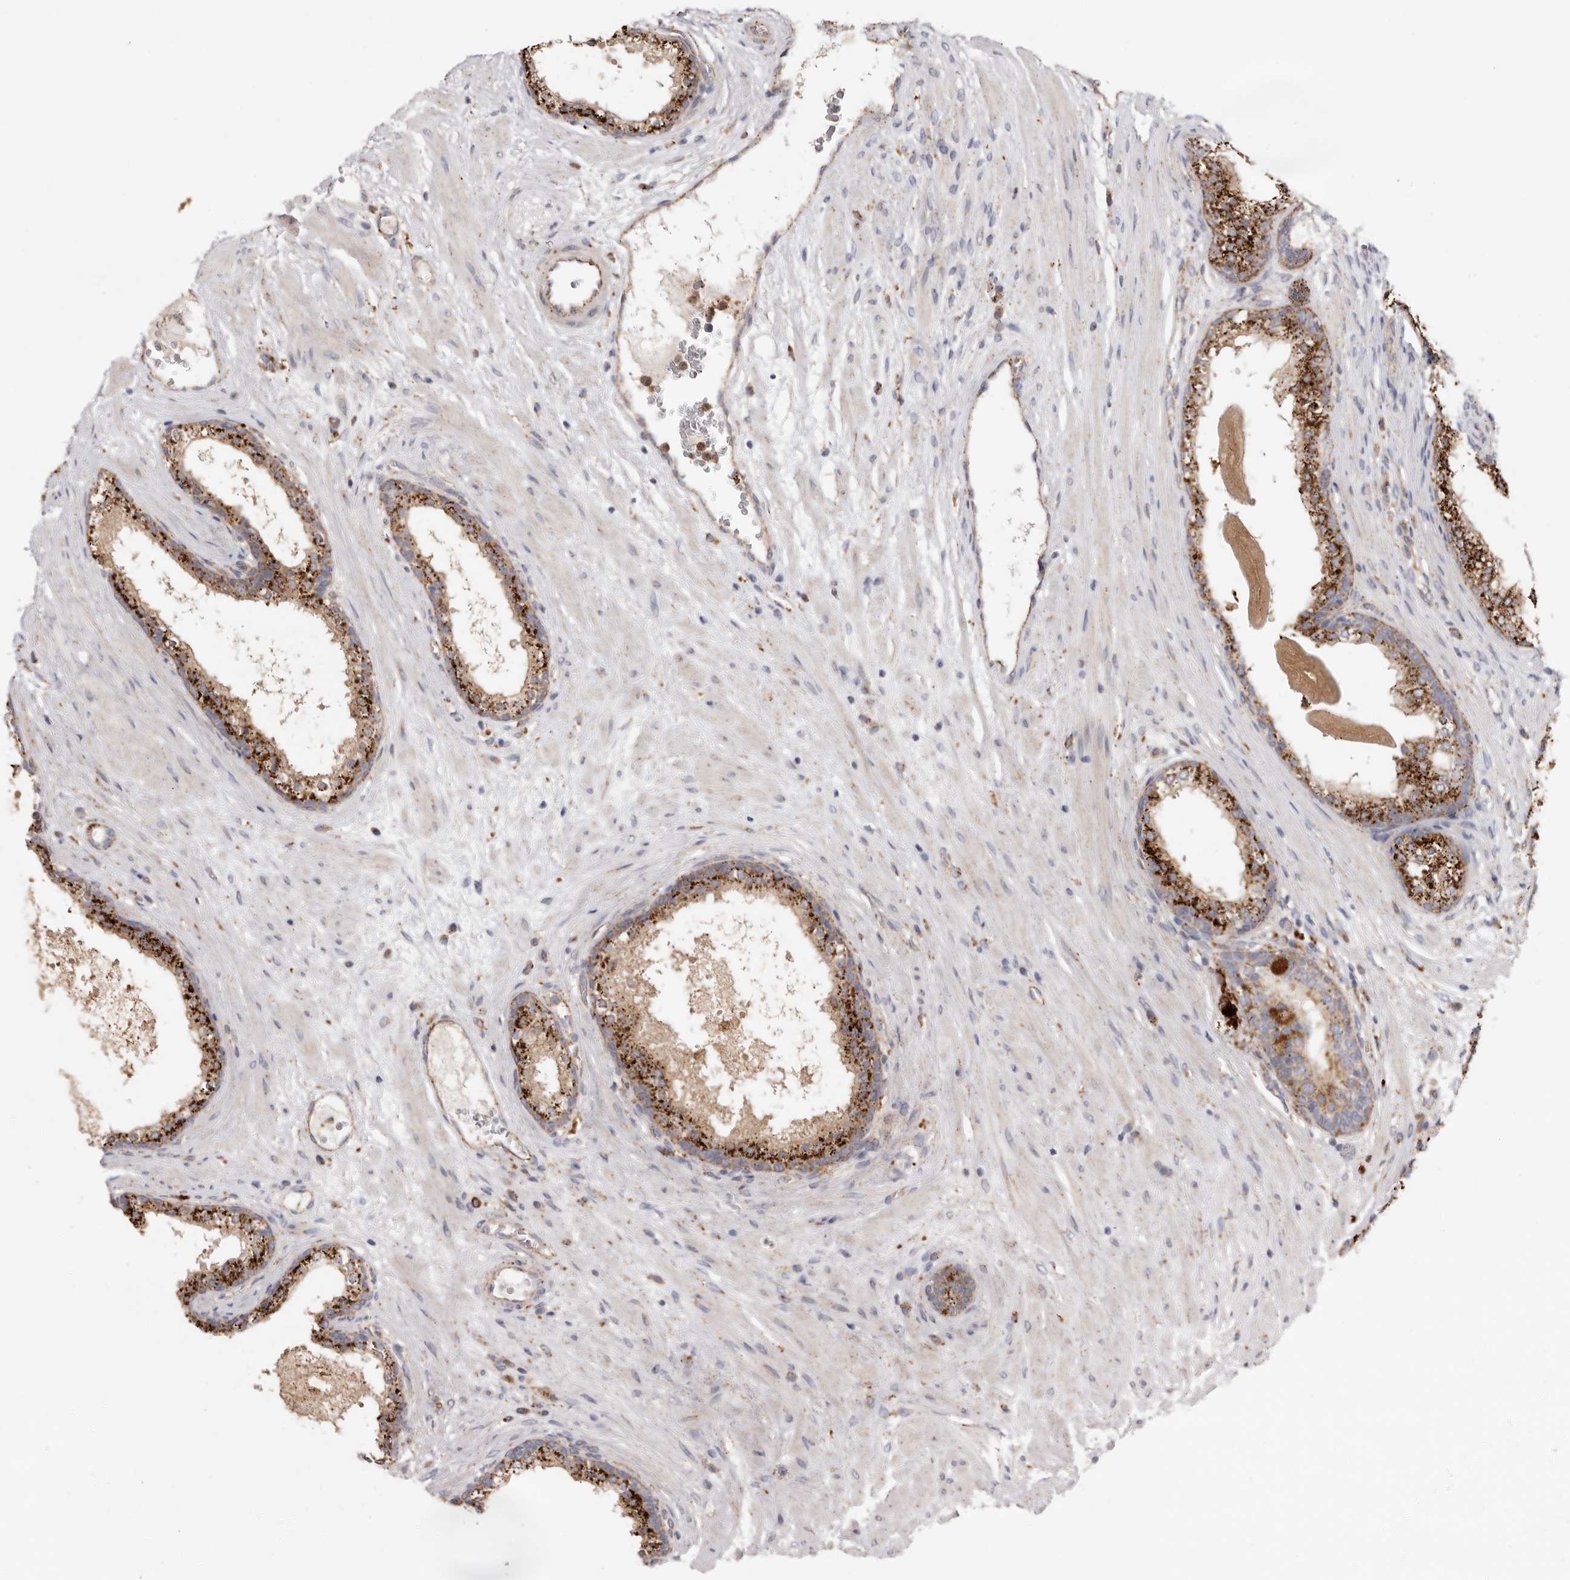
{"staining": {"intensity": "strong", "quantity": ">75%", "location": "cytoplasmic/membranous"}, "tissue": "prostate cancer", "cell_type": "Tumor cells", "image_type": "cancer", "snomed": [{"axis": "morphology", "description": "Adenocarcinoma, High grade"}, {"axis": "topography", "description": "Prostate"}], "caption": "A histopathology image of human prostate cancer (adenocarcinoma (high-grade)) stained for a protein shows strong cytoplasmic/membranous brown staining in tumor cells.", "gene": "GRN", "patient": {"sex": "male", "age": 56}}